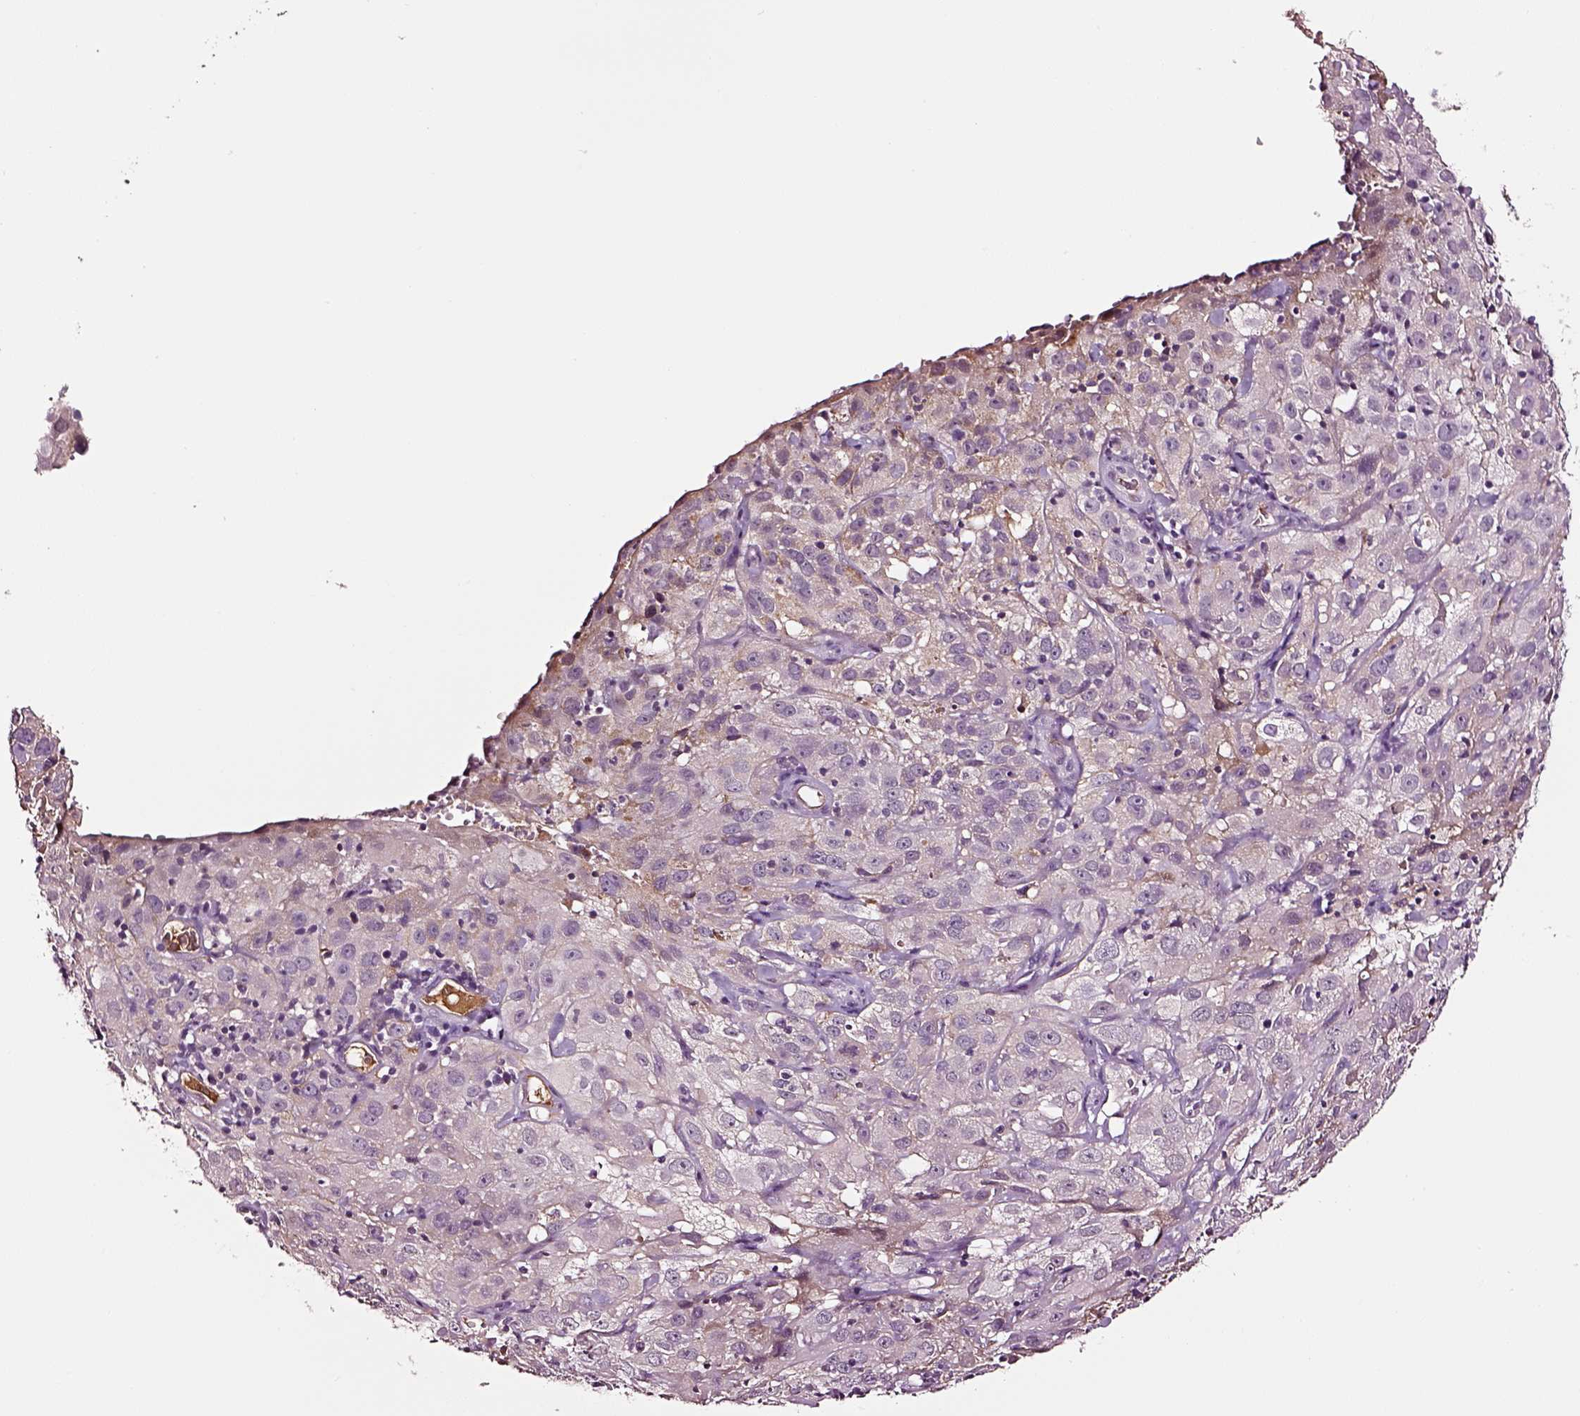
{"staining": {"intensity": "negative", "quantity": "none", "location": "none"}, "tissue": "cervical cancer", "cell_type": "Tumor cells", "image_type": "cancer", "snomed": [{"axis": "morphology", "description": "Squamous cell carcinoma, NOS"}, {"axis": "topography", "description": "Cervix"}], "caption": "A high-resolution image shows IHC staining of cervical cancer (squamous cell carcinoma), which exhibits no significant expression in tumor cells.", "gene": "TF", "patient": {"sex": "female", "age": 32}}